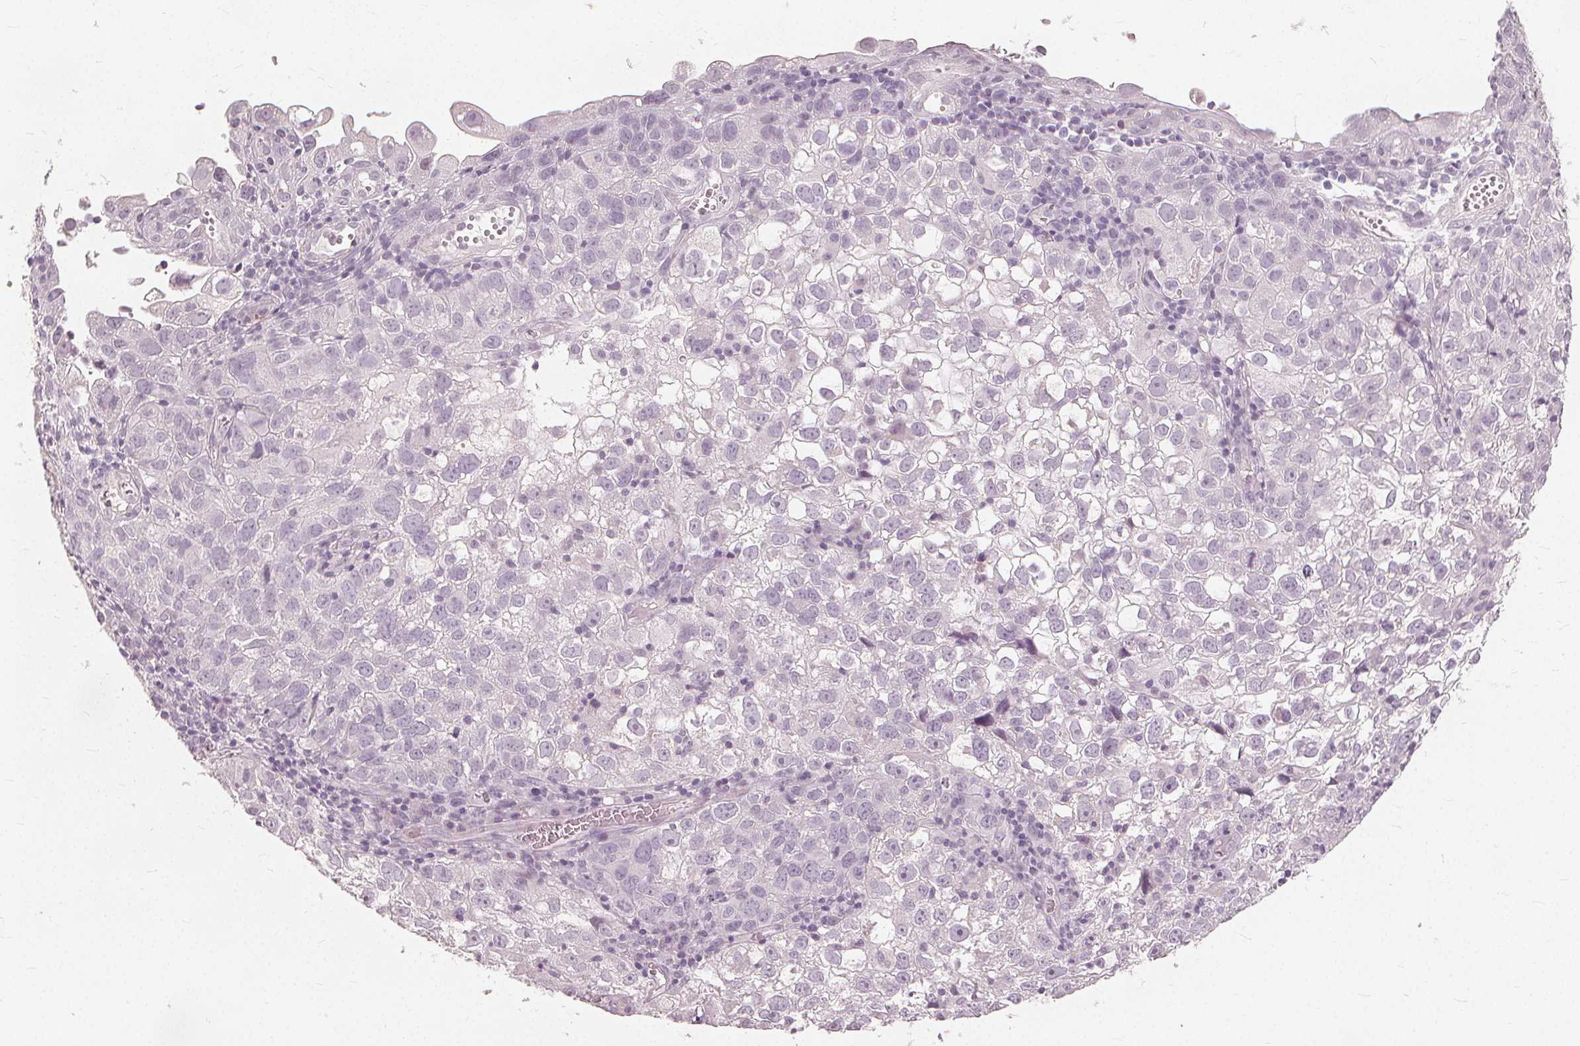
{"staining": {"intensity": "negative", "quantity": "none", "location": "none"}, "tissue": "cervical cancer", "cell_type": "Tumor cells", "image_type": "cancer", "snomed": [{"axis": "morphology", "description": "Squamous cell carcinoma, NOS"}, {"axis": "topography", "description": "Cervix"}], "caption": "Tumor cells are negative for protein expression in human cervical cancer (squamous cell carcinoma). Nuclei are stained in blue.", "gene": "SFTPD", "patient": {"sex": "female", "age": 55}}